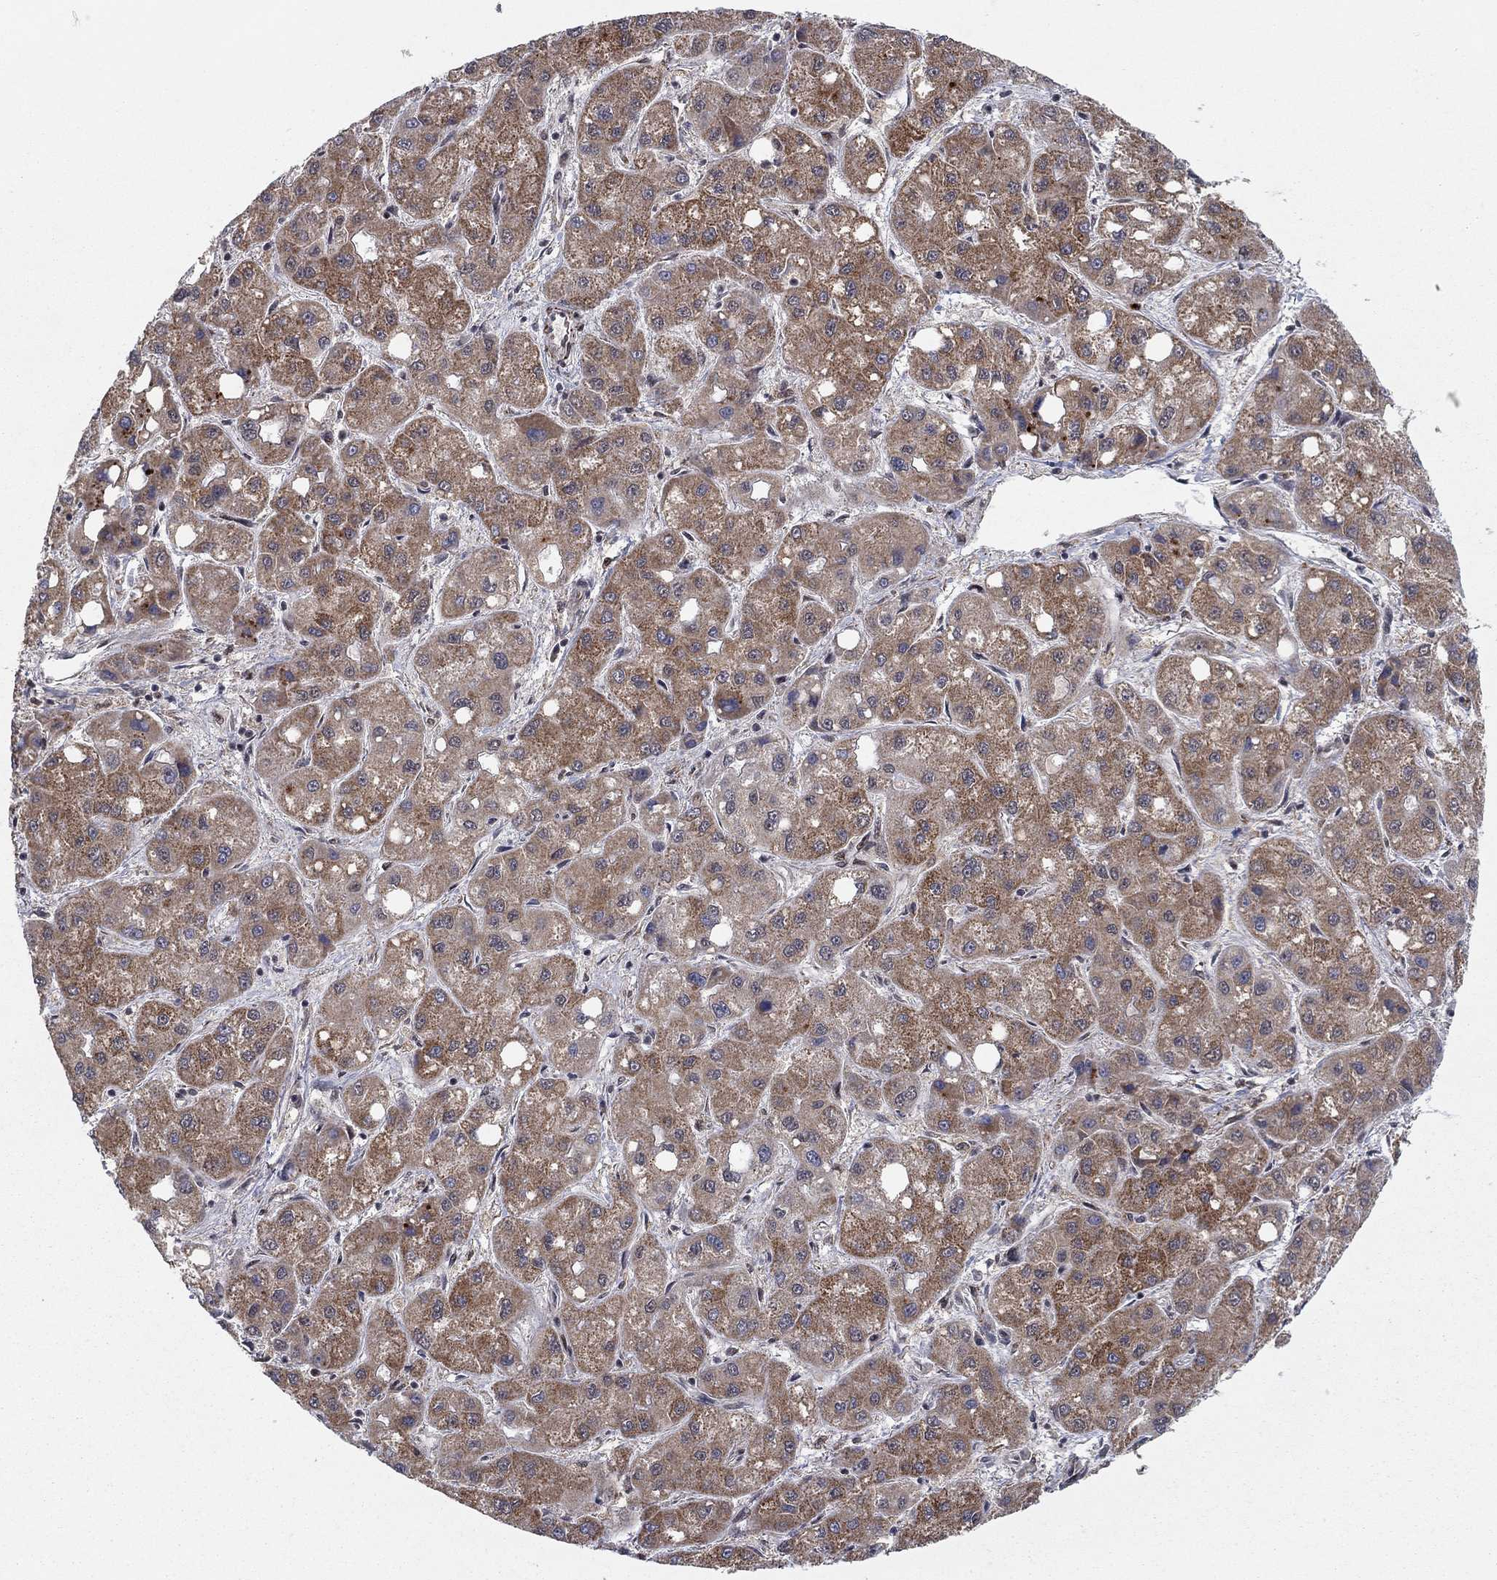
{"staining": {"intensity": "moderate", "quantity": ">75%", "location": "cytoplasmic/membranous"}, "tissue": "liver cancer", "cell_type": "Tumor cells", "image_type": "cancer", "snomed": [{"axis": "morphology", "description": "Carcinoma, Hepatocellular, NOS"}, {"axis": "topography", "description": "Liver"}], "caption": "Liver hepatocellular carcinoma tissue reveals moderate cytoplasmic/membranous expression in about >75% of tumor cells", "gene": "ZNF395", "patient": {"sex": "male", "age": 73}}